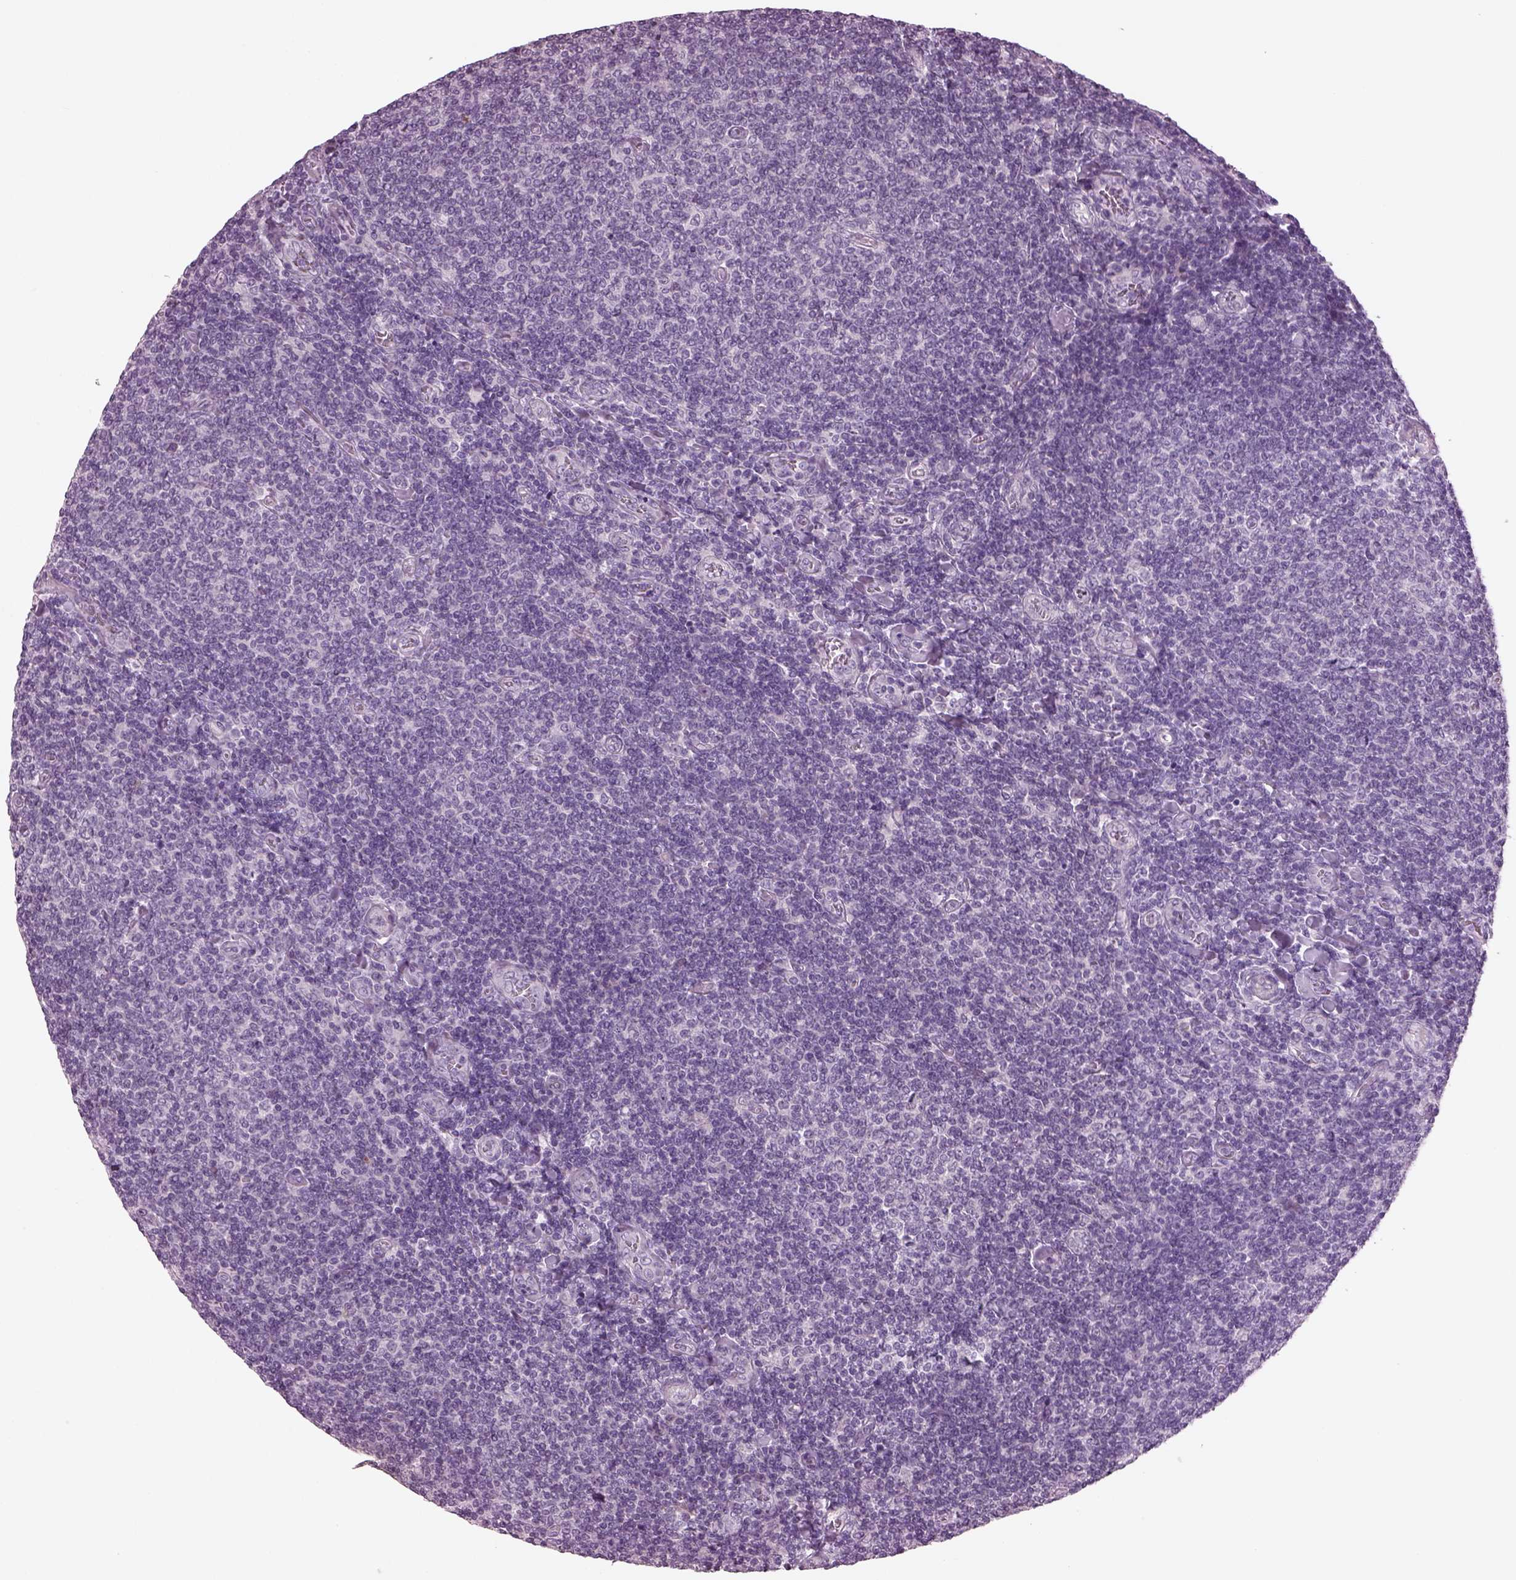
{"staining": {"intensity": "negative", "quantity": "none", "location": "none"}, "tissue": "lymphoma", "cell_type": "Tumor cells", "image_type": "cancer", "snomed": [{"axis": "morphology", "description": "Malignant lymphoma, non-Hodgkin's type, Low grade"}, {"axis": "topography", "description": "Lymph node"}], "caption": "Immunohistochemical staining of human lymphoma demonstrates no significant positivity in tumor cells.", "gene": "CYLC1", "patient": {"sex": "male", "age": 52}}